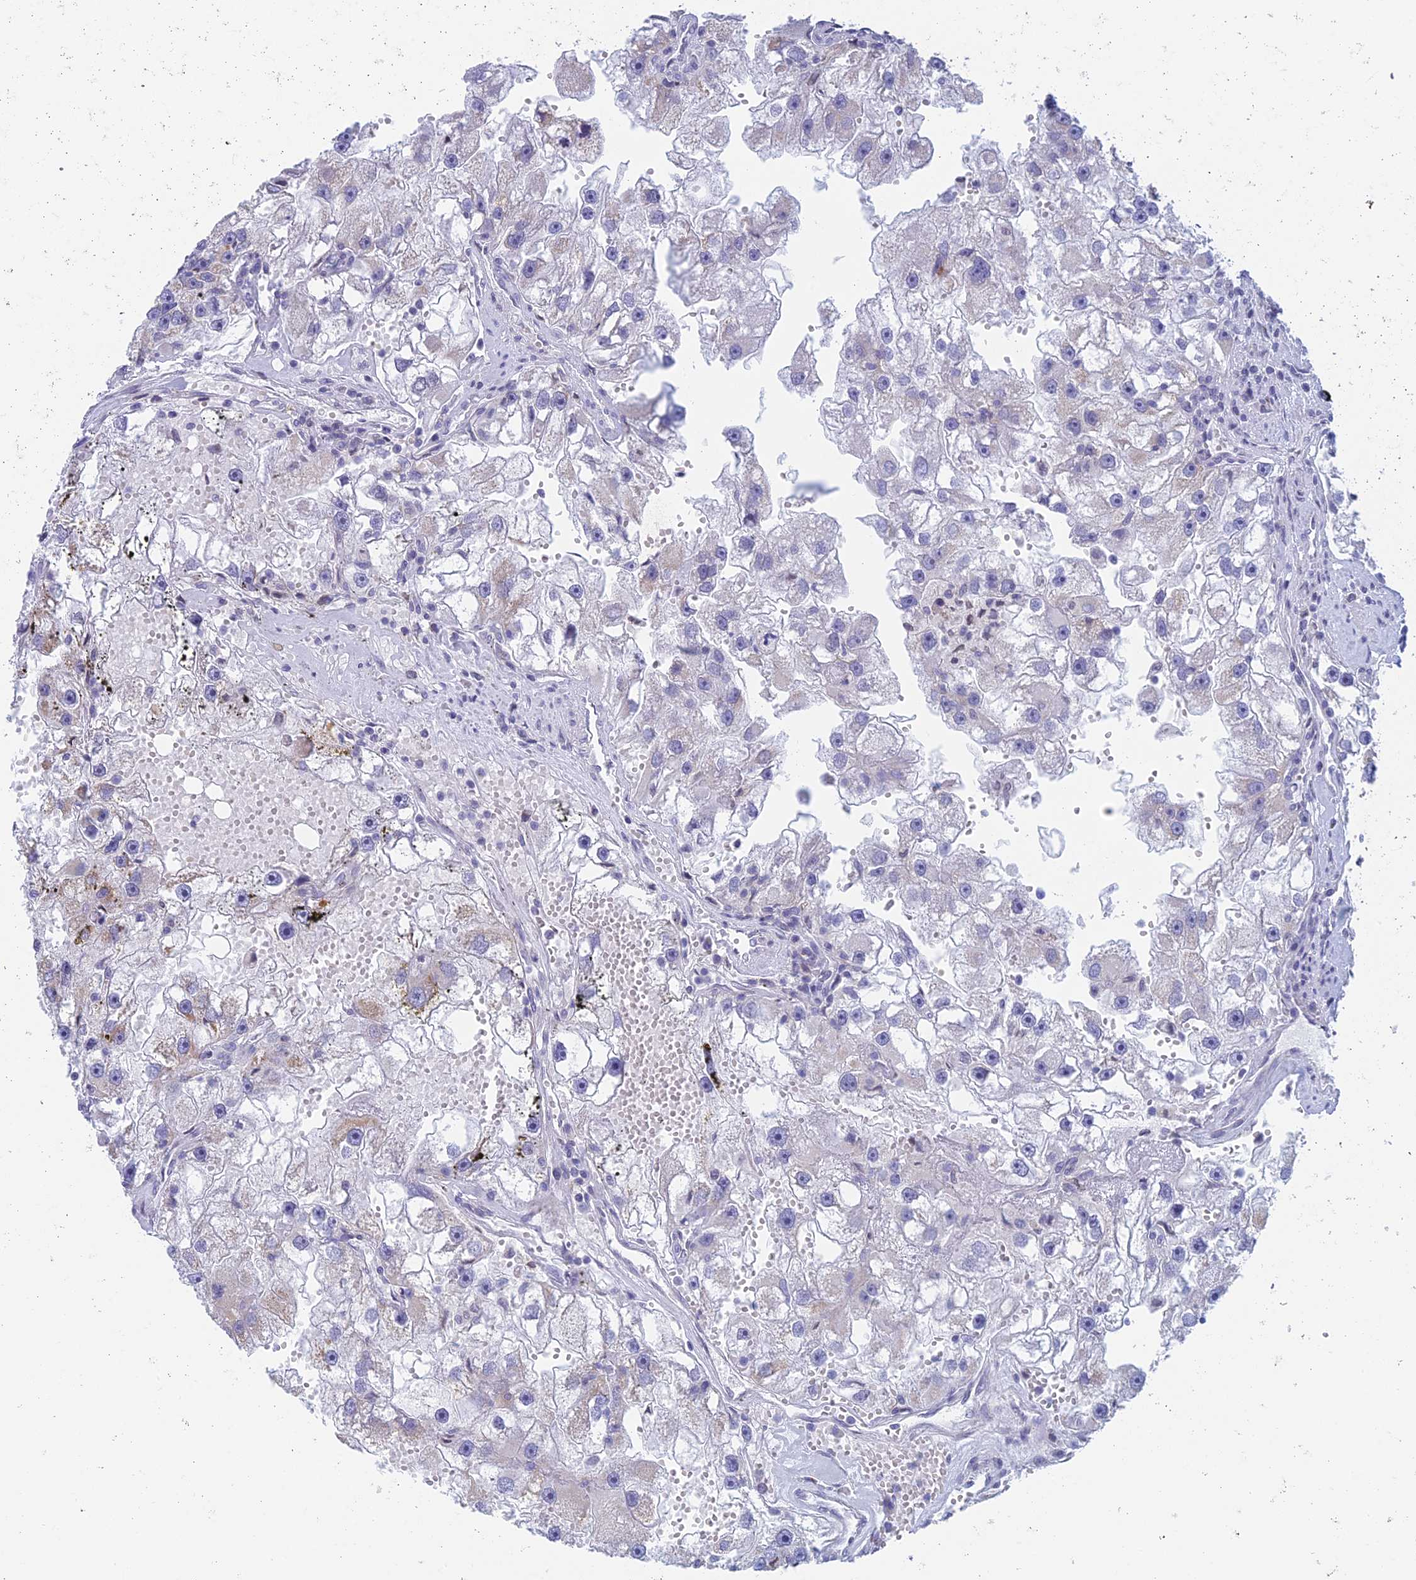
{"staining": {"intensity": "negative", "quantity": "none", "location": "none"}, "tissue": "renal cancer", "cell_type": "Tumor cells", "image_type": "cancer", "snomed": [{"axis": "morphology", "description": "Adenocarcinoma, NOS"}, {"axis": "topography", "description": "Kidney"}], "caption": "Immunohistochemical staining of human adenocarcinoma (renal) reveals no significant staining in tumor cells.", "gene": "REXO5", "patient": {"sex": "male", "age": 63}}